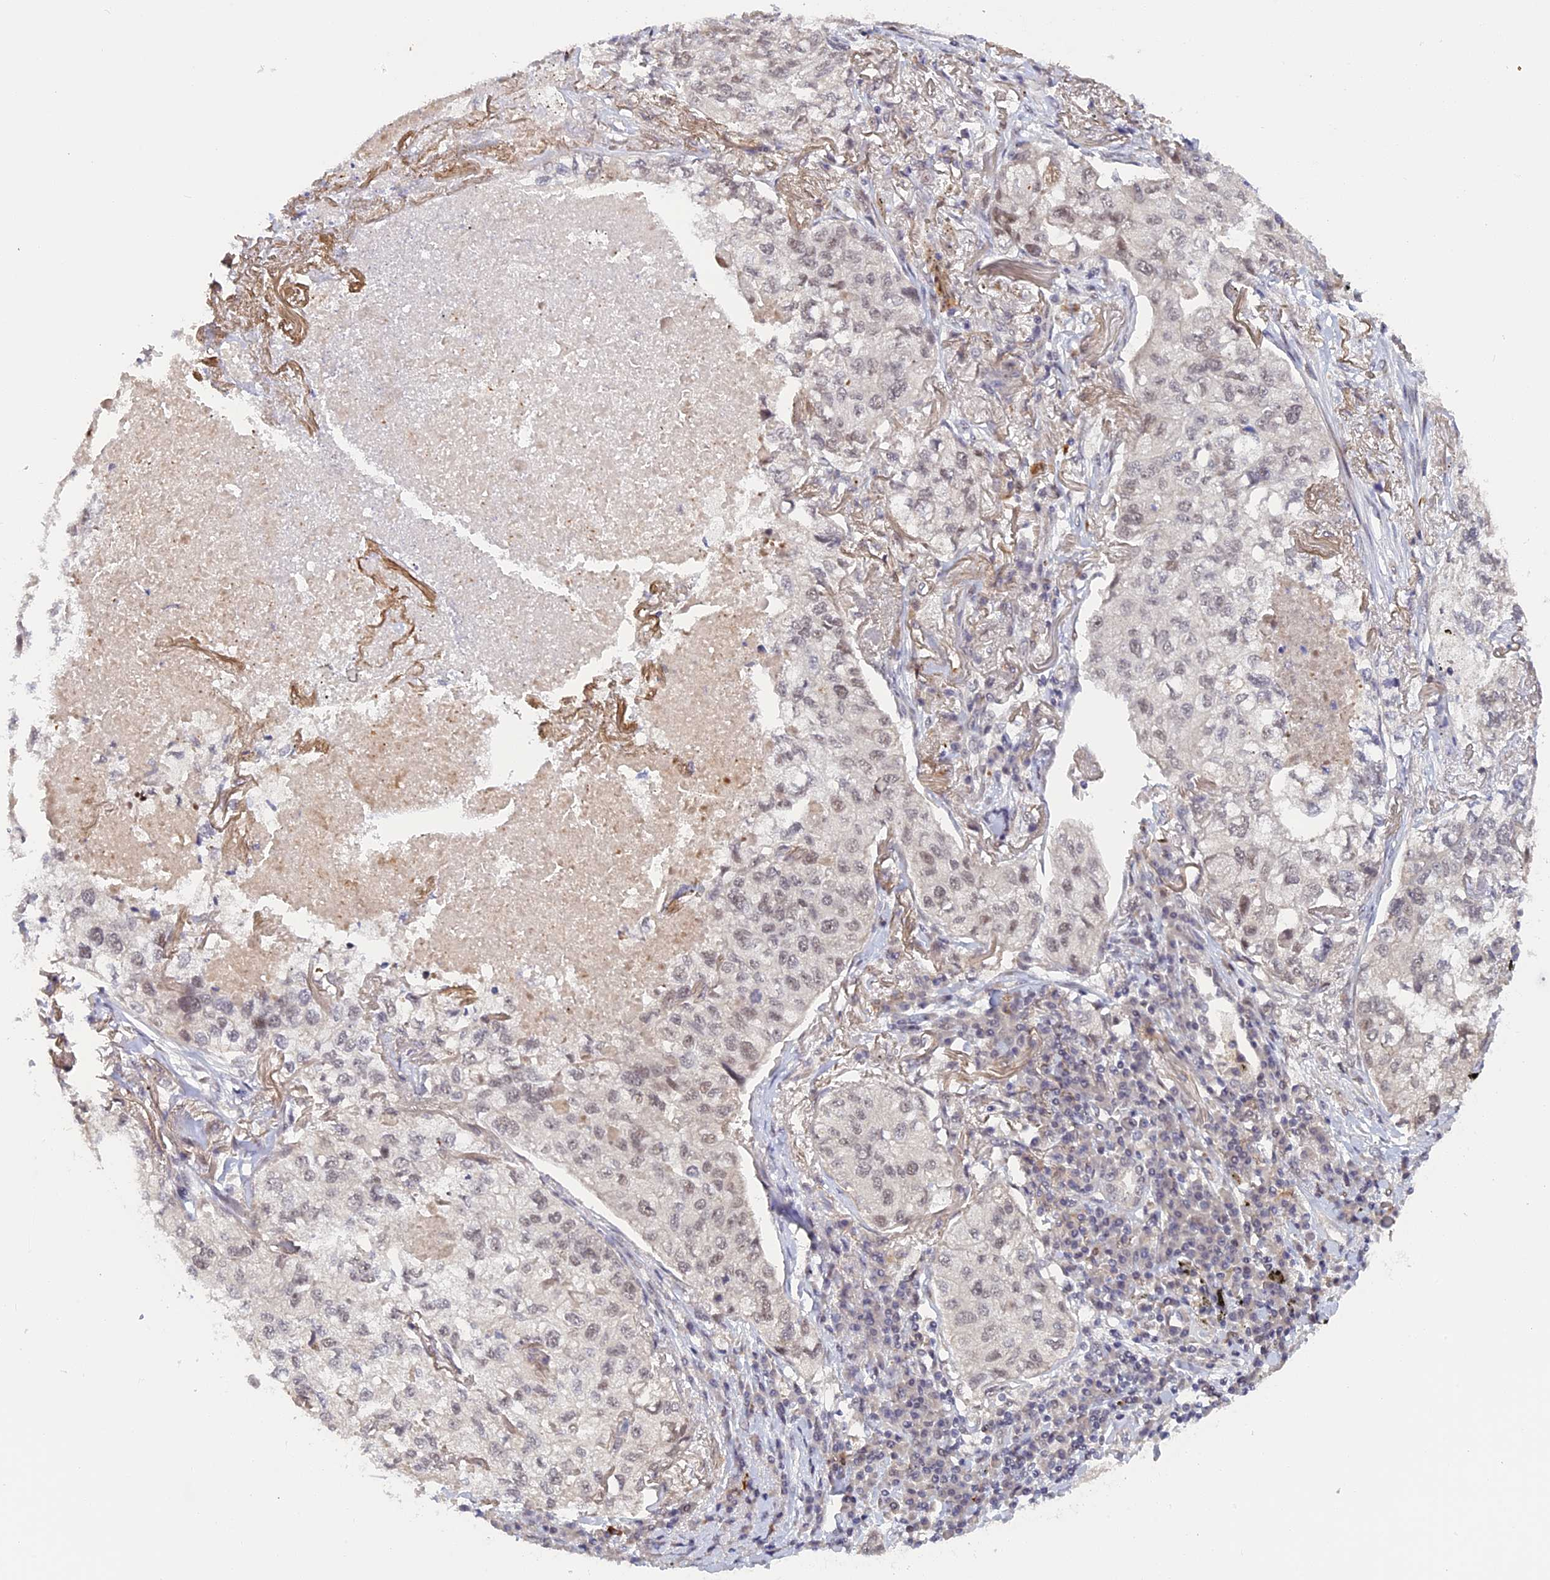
{"staining": {"intensity": "weak", "quantity": "25%-75%", "location": "nuclear"}, "tissue": "lung cancer", "cell_type": "Tumor cells", "image_type": "cancer", "snomed": [{"axis": "morphology", "description": "Adenocarcinoma, NOS"}, {"axis": "topography", "description": "Lung"}], "caption": "Immunohistochemical staining of adenocarcinoma (lung) demonstrates low levels of weak nuclear protein expression in about 25%-75% of tumor cells. The protein is stained brown, and the nuclei are stained in blue (DAB IHC with brightfield microscopy, high magnification).", "gene": "POLR2C", "patient": {"sex": "male", "age": 65}}